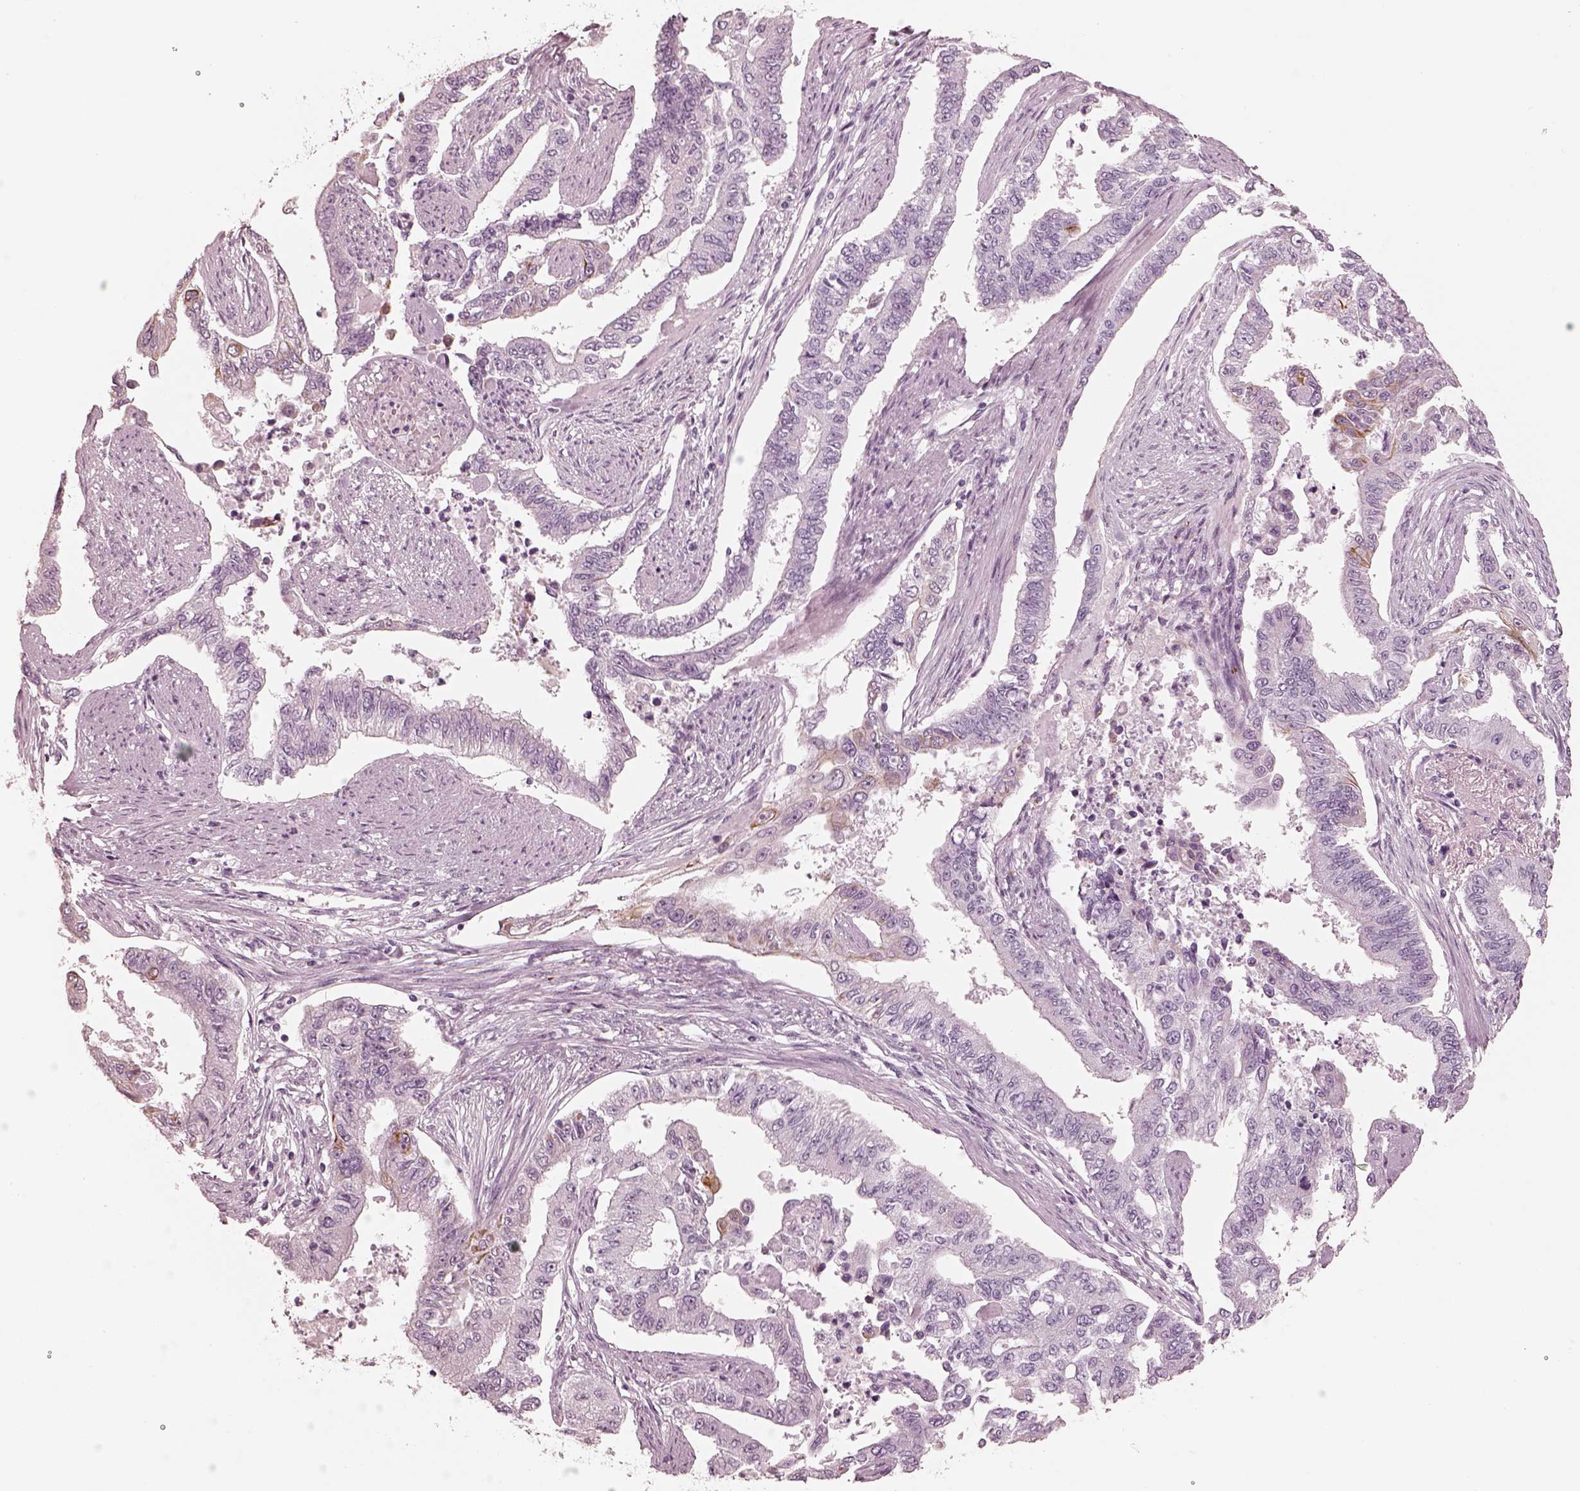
{"staining": {"intensity": "moderate", "quantity": "<25%", "location": "cytoplasmic/membranous"}, "tissue": "endometrial cancer", "cell_type": "Tumor cells", "image_type": "cancer", "snomed": [{"axis": "morphology", "description": "Adenocarcinoma, NOS"}, {"axis": "topography", "description": "Uterus"}], "caption": "Protein expression analysis of human endometrial cancer reveals moderate cytoplasmic/membranous staining in approximately <25% of tumor cells.", "gene": "PON3", "patient": {"sex": "female", "age": 59}}